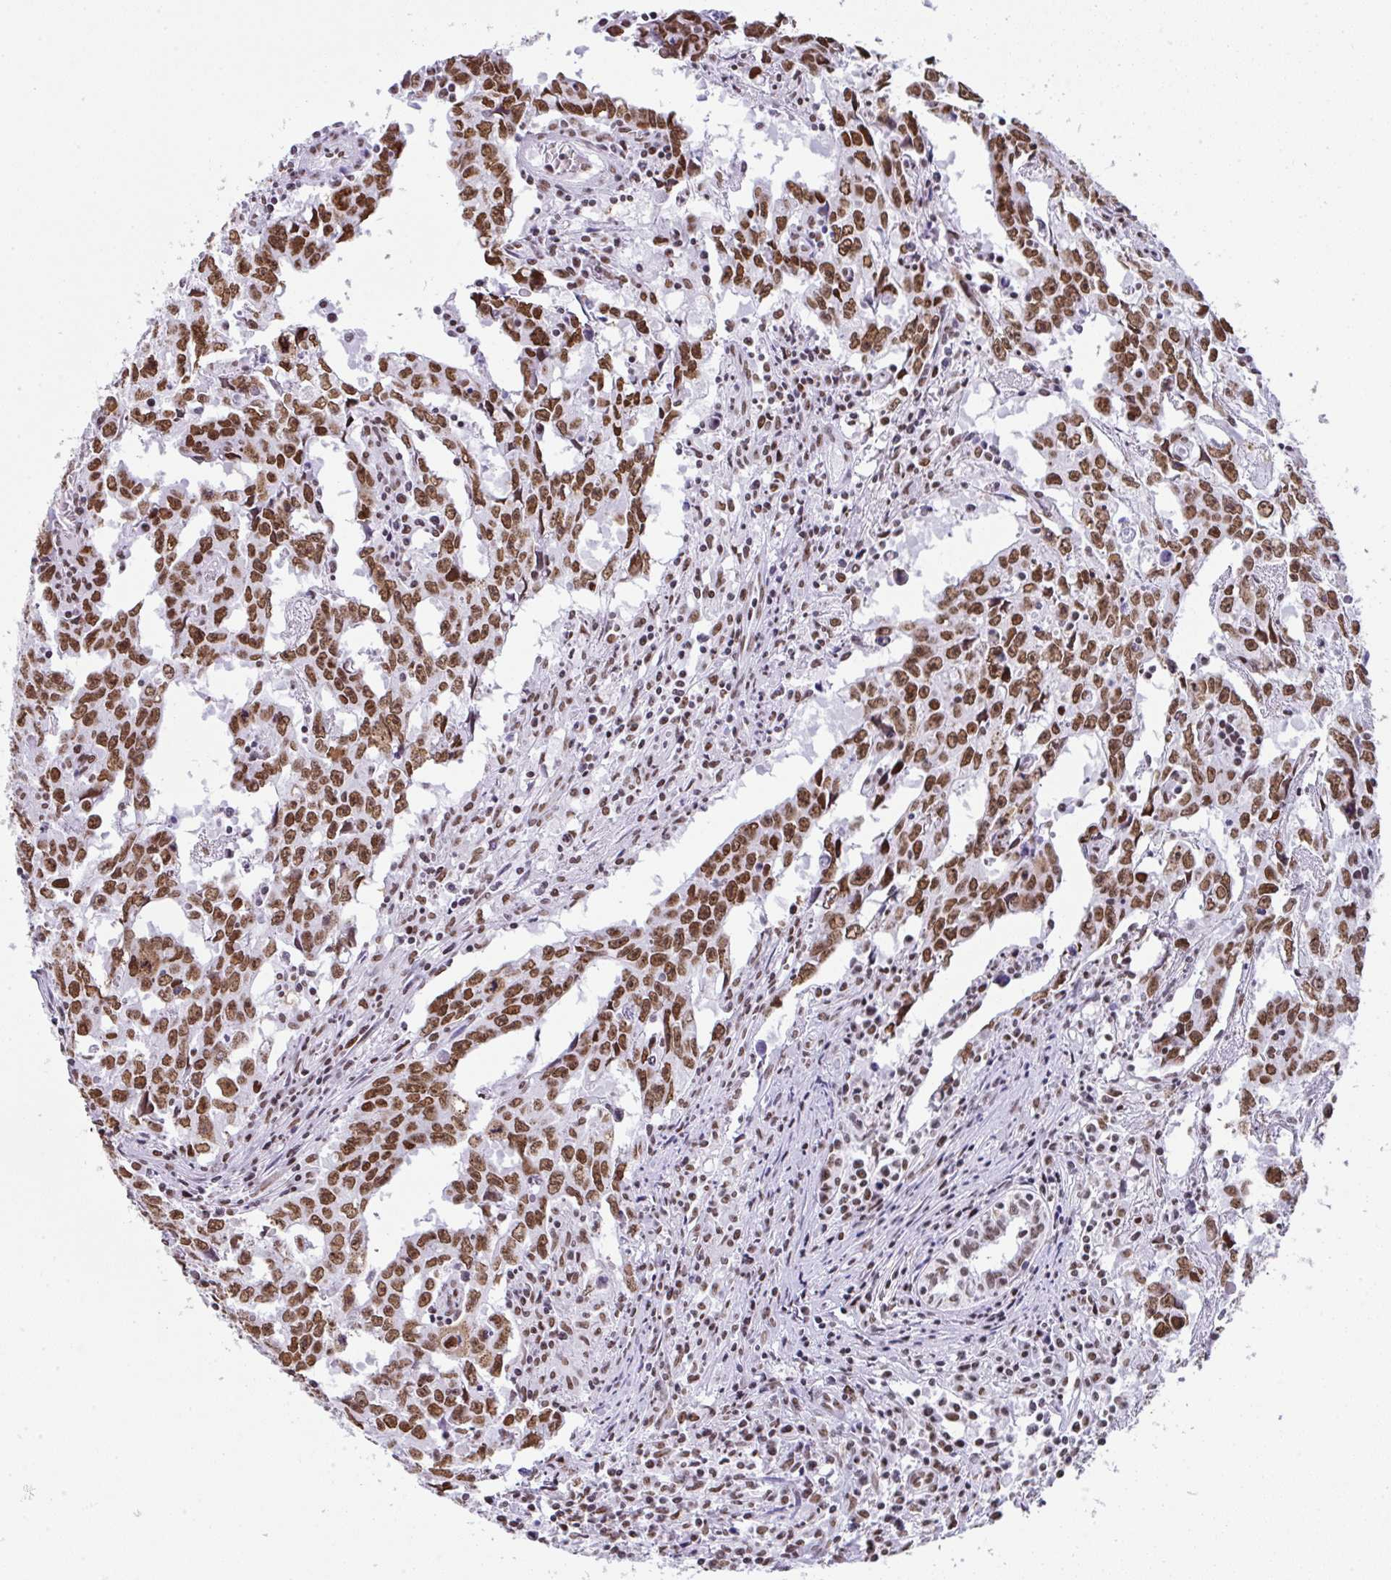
{"staining": {"intensity": "moderate", "quantity": ">75%", "location": "nuclear"}, "tissue": "testis cancer", "cell_type": "Tumor cells", "image_type": "cancer", "snomed": [{"axis": "morphology", "description": "Carcinoma, Embryonal, NOS"}, {"axis": "topography", "description": "Testis"}], "caption": "Protein analysis of embryonal carcinoma (testis) tissue demonstrates moderate nuclear staining in about >75% of tumor cells.", "gene": "DDX52", "patient": {"sex": "male", "age": 22}}